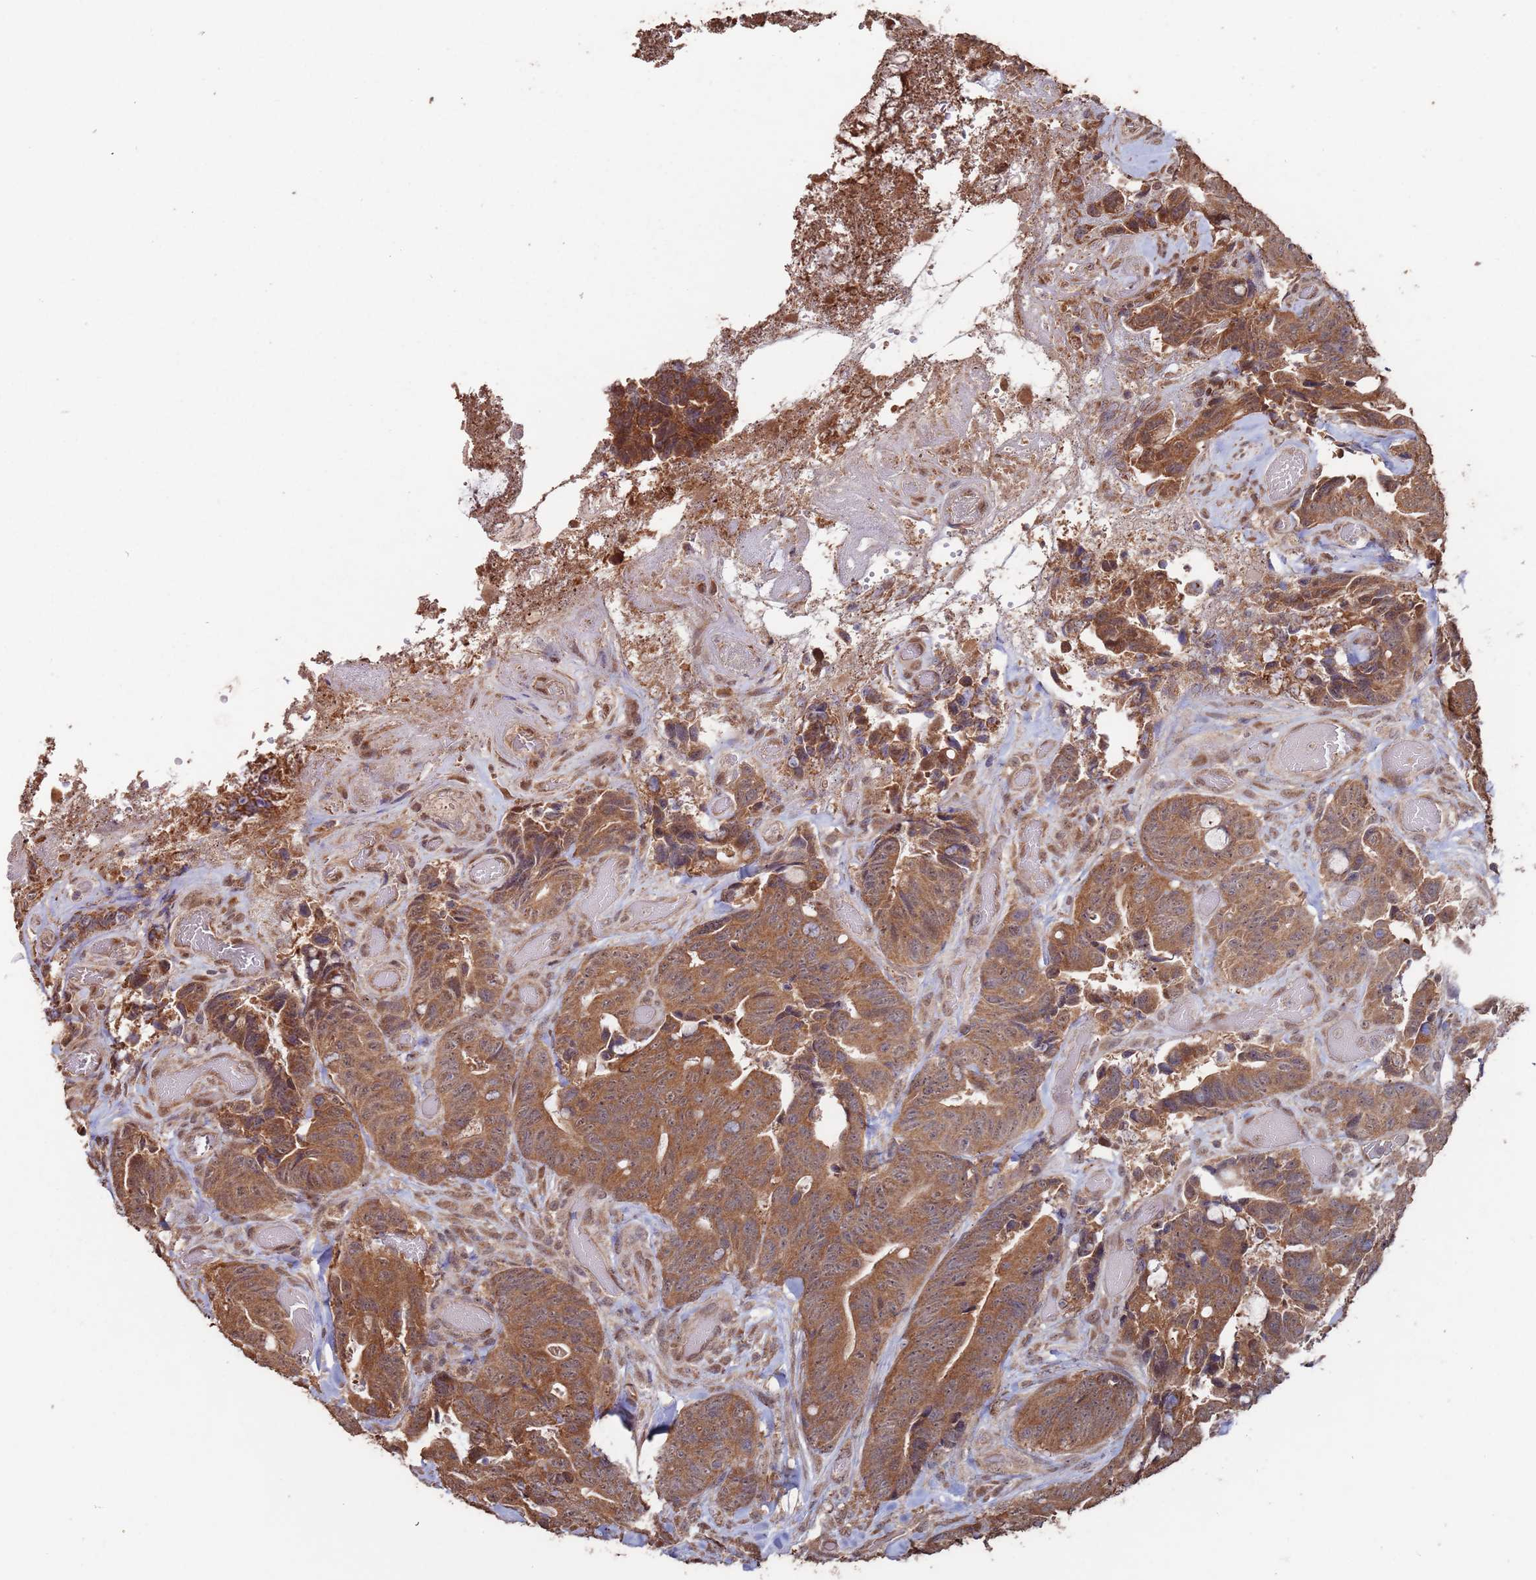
{"staining": {"intensity": "moderate", "quantity": ">75%", "location": "cytoplasmic/membranous"}, "tissue": "colorectal cancer", "cell_type": "Tumor cells", "image_type": "cancer", "snomed": [{"axis": "morphology", "description": "Adenocarcinoma, NOS"}, {"axis": "topography", "description": "Colon"}], "caption": "A histopathology image of colorectal cancer (adenocarcinoma) stained for a protein displays moderate cytoplasmic/membranous brown staining in tumor cells.", "gene": "PRR7", "patient": {"sex": "female", "age": 82}}